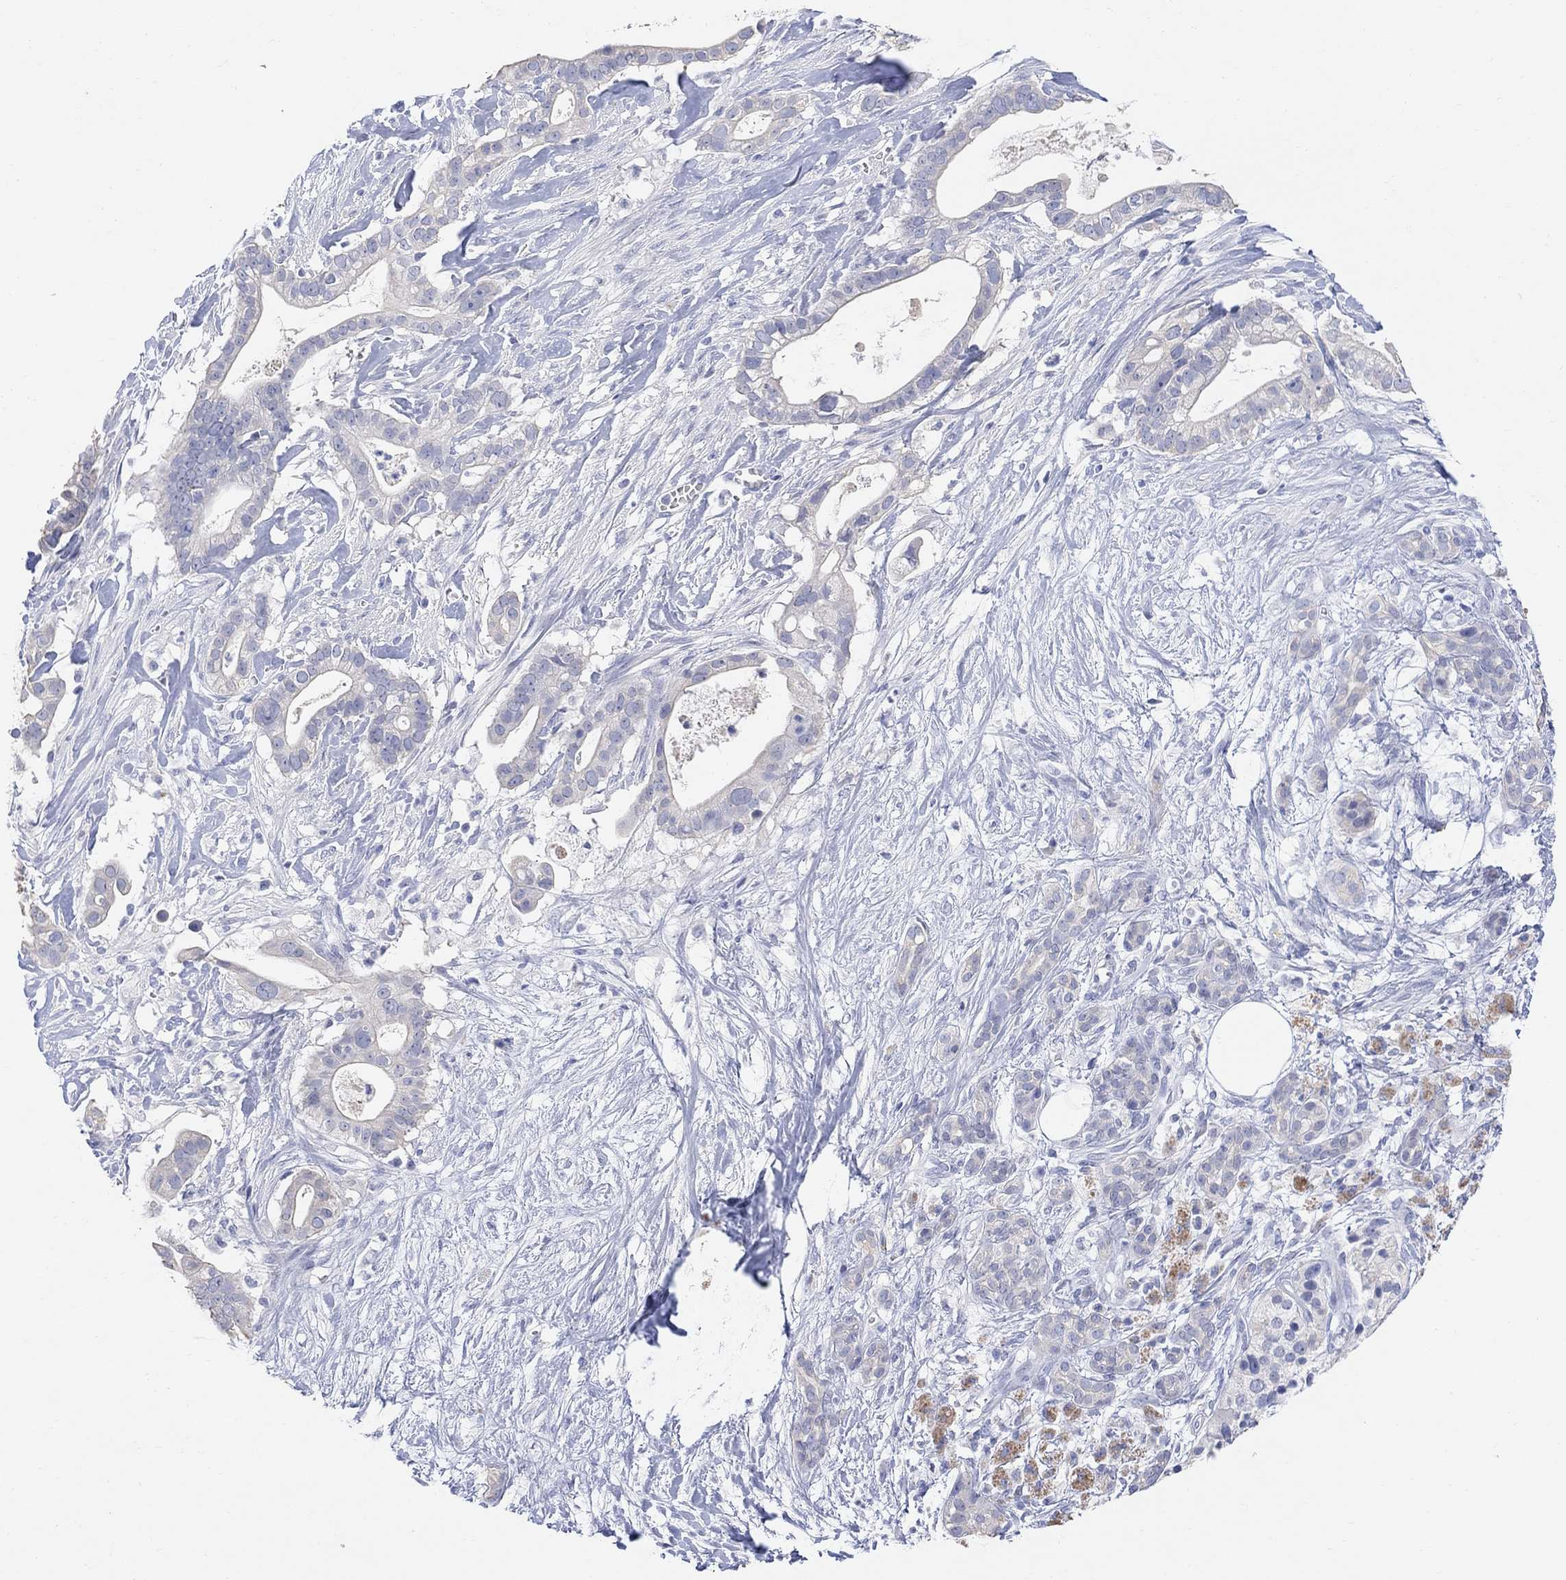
{"staining": {"intensity": "negative", "quantity": "none", "location": "none"}, "tissue": "pancreatic cancer", "cell_type": "Tumor cells", "image_type": "cancer", "snomed": [{"axis": "morphology", "description": "Adenocarcinoma, NOS"}, {"axis": "topography", "description": "Pancreas"}], "caption": "Tumor cells are negative for protein expression in human pancreatic cancer.", "gene": "TYR", "patient": {"sex": "male", "age": 61}}